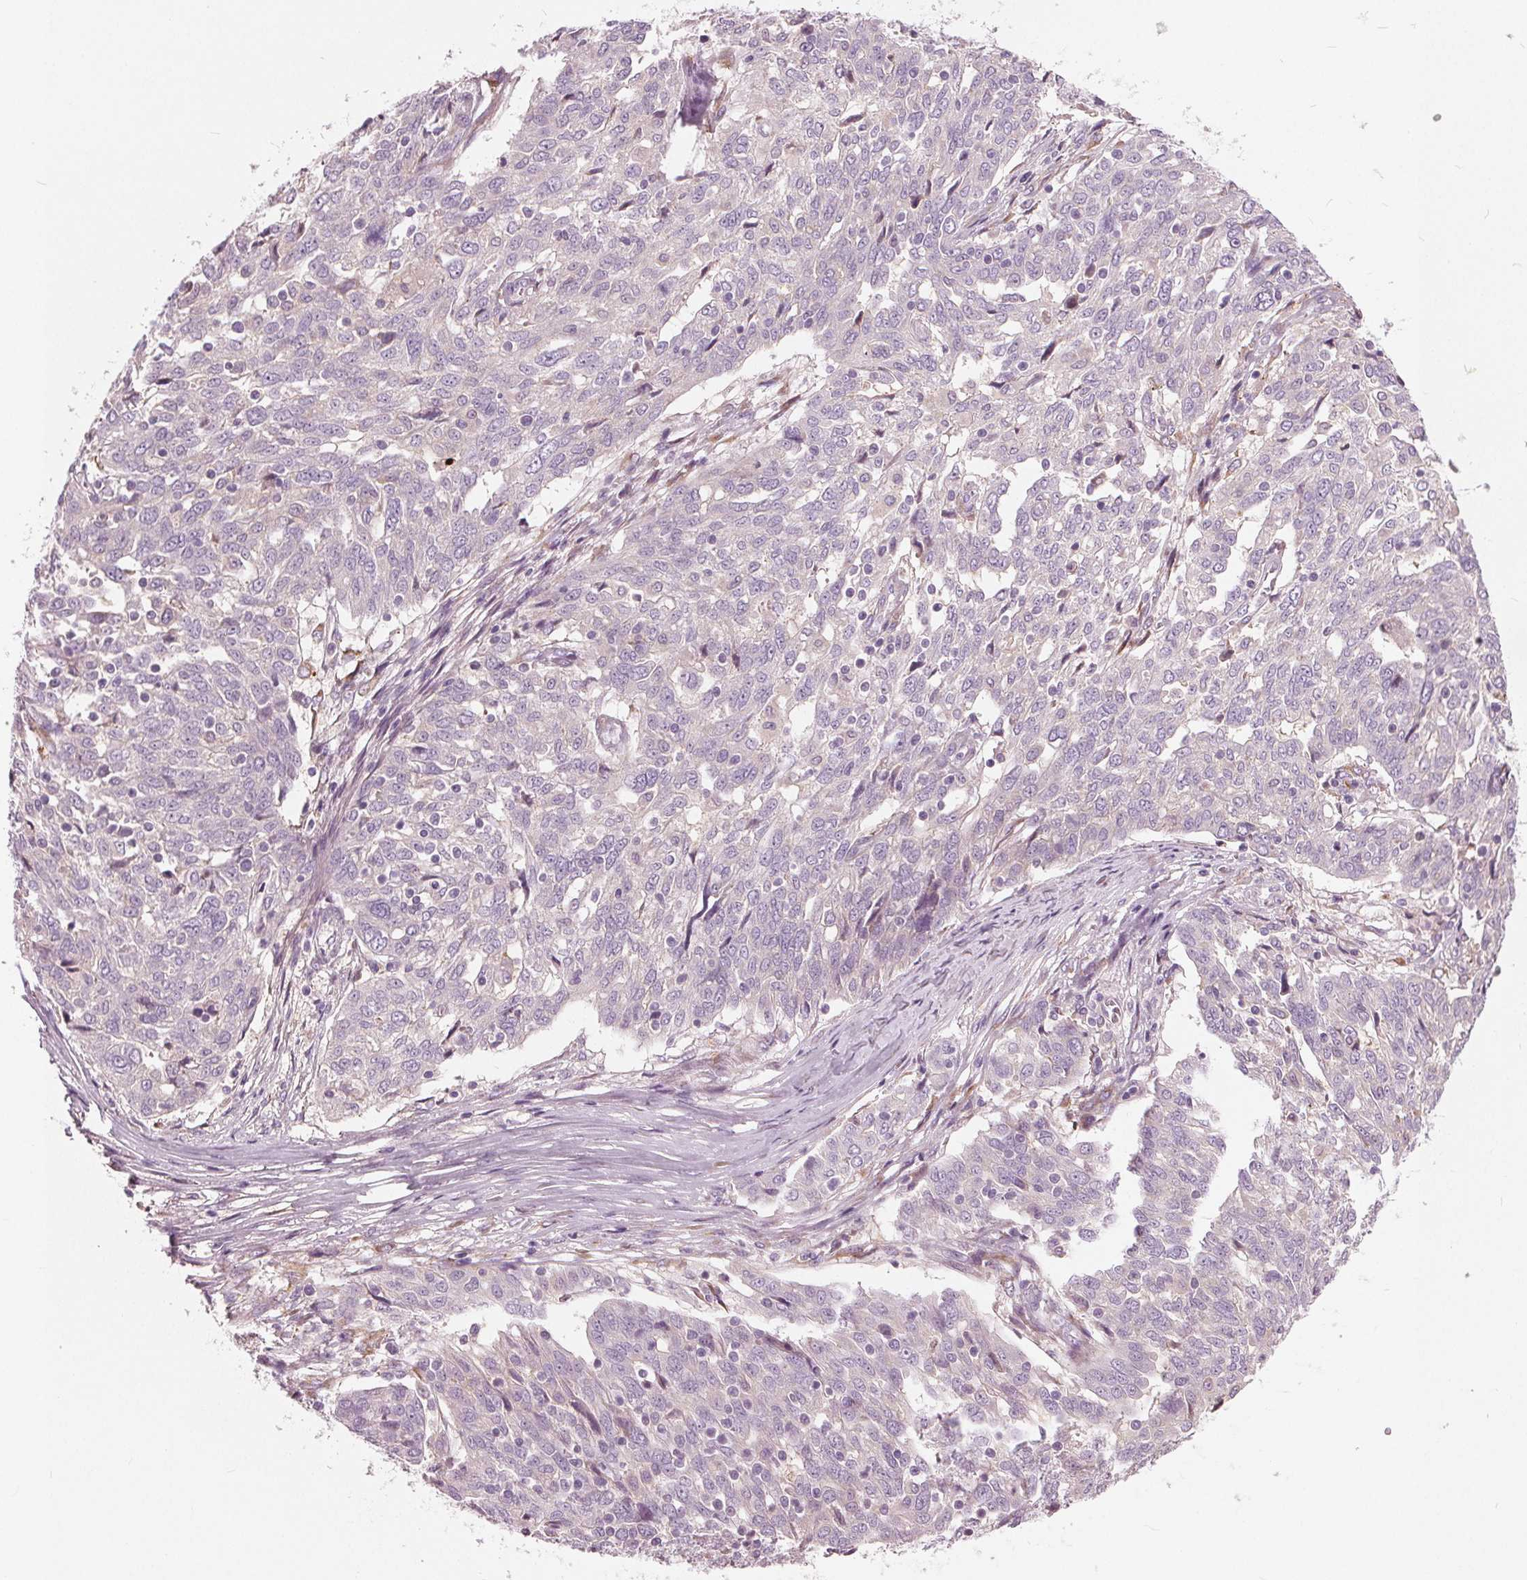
{"staining": {"intensity": "negative", "quantity": "none", "location": "none"}, "tissue": "ovarian cancer", "cell_type": "Tumor cells", "image_type": "cancer", "snomed": [{"axis": "morphology", "description": "Cystadenocarcinoma, serous, NOS"}, {"axis": "topography", "description": "Ovary"}], "caption": "This is a image of IHC staining of ovarian serous cystadenocarcinoma, which shows no positivity in tumor cells.", "gene": "LHFPL7", "patient": {"sex": "female", "age": 67}}